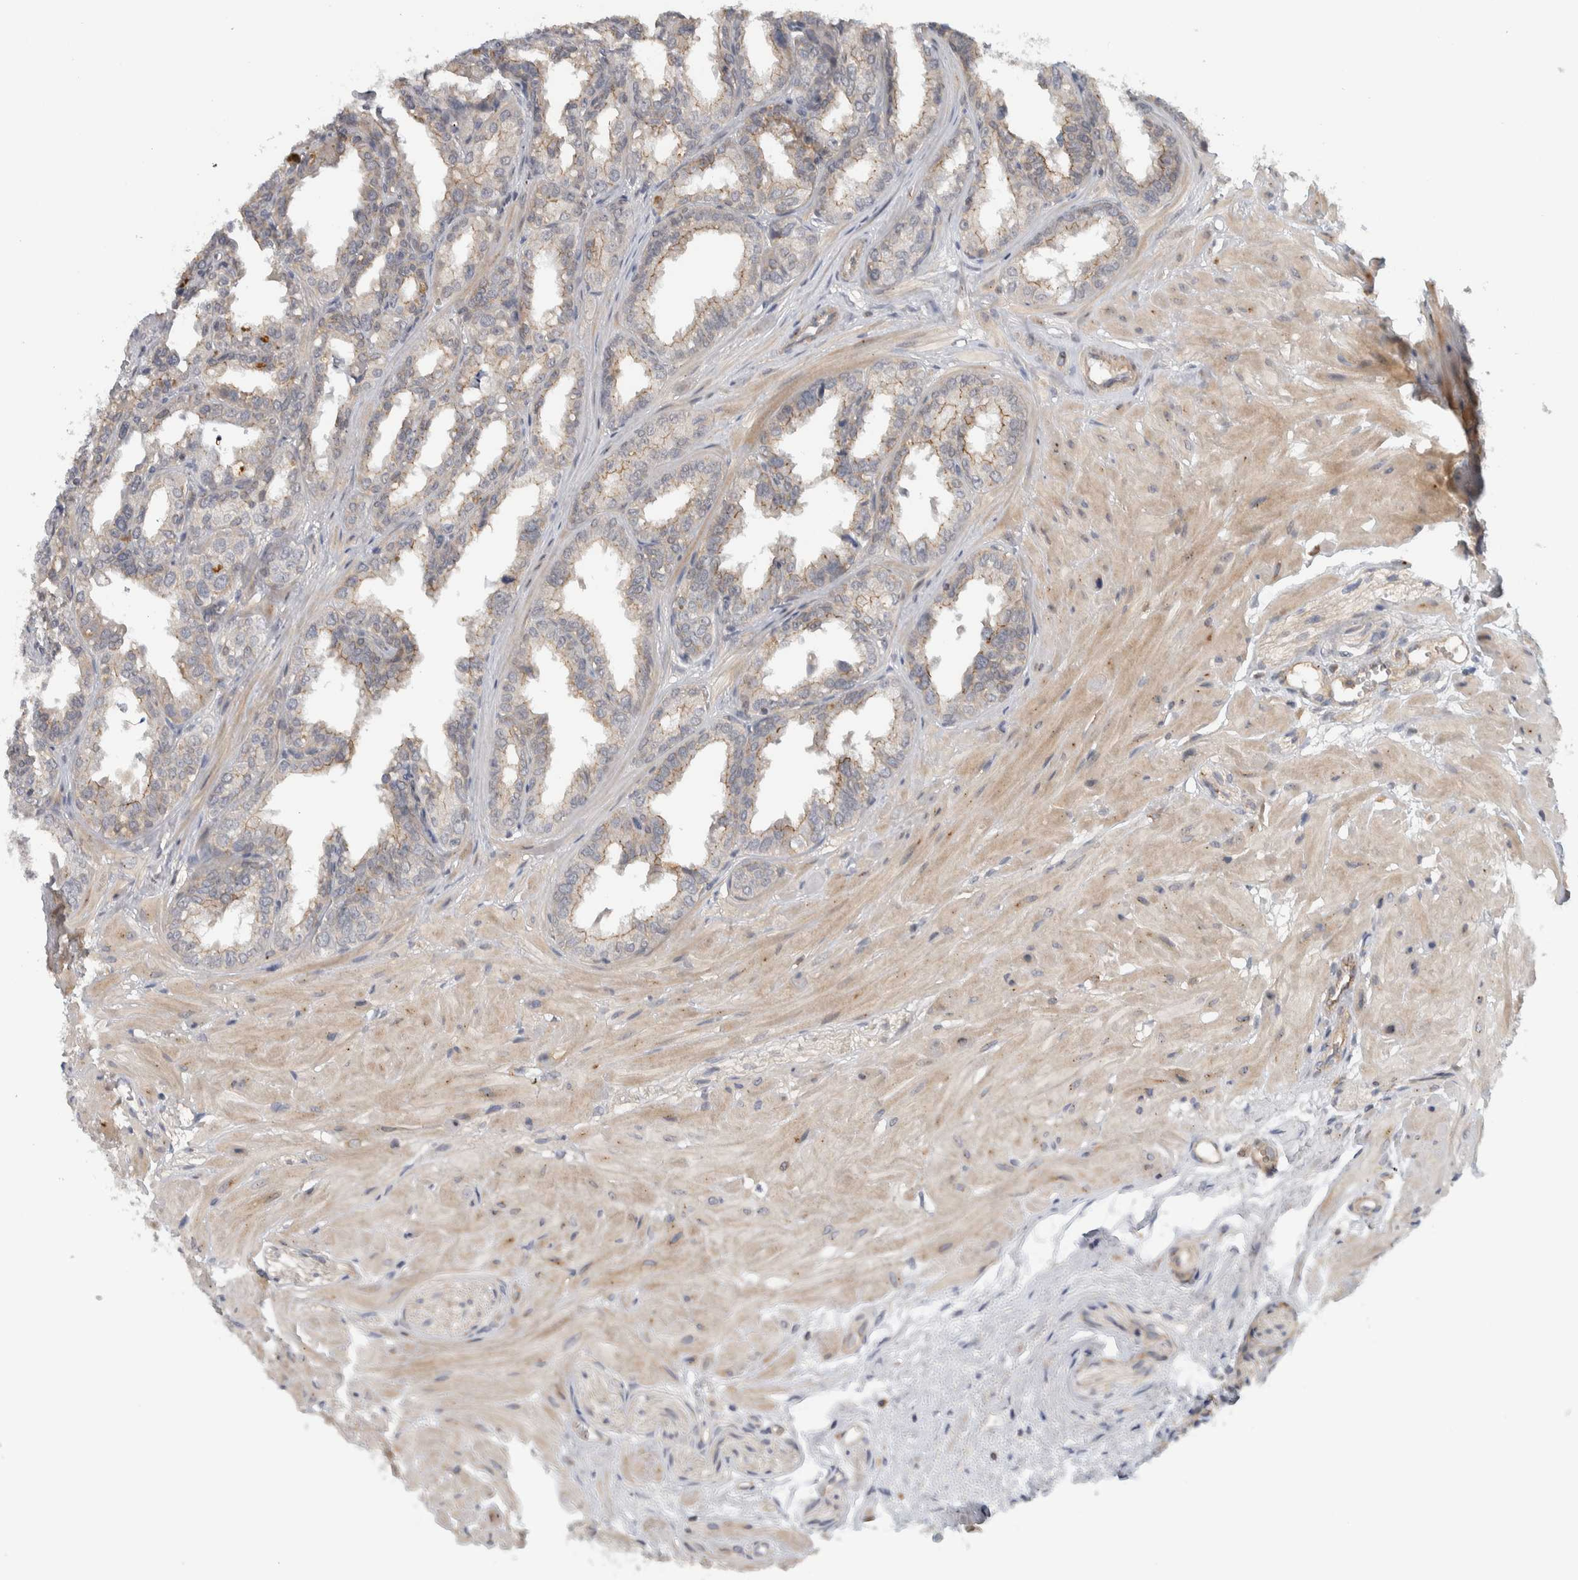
{"staining": {"intensity": "weak", "quantity": "25%-75%", "location": "cytoplasmic/membranous"}, "tissue": "seminal vesicle", "cell_type": "Glandular cells", "image_type": "normal", "snomed": [{"axis": "morphology", "description": "Normal tissue, NOS"}, {"axis": "topography", "description": "Prostate"}, {"axis": "topography", "description": "Seminal veicle"}], "caption": "Approximately 25%-75% of glandular cells in unremarkable human seminal vesicle demonstrate weak cytoplasmic/membranous protein positivity as visualized by brown immunohistochemical staining.", "gene": "MPRIP", "patient": {"sex": "male", "age": 51}}